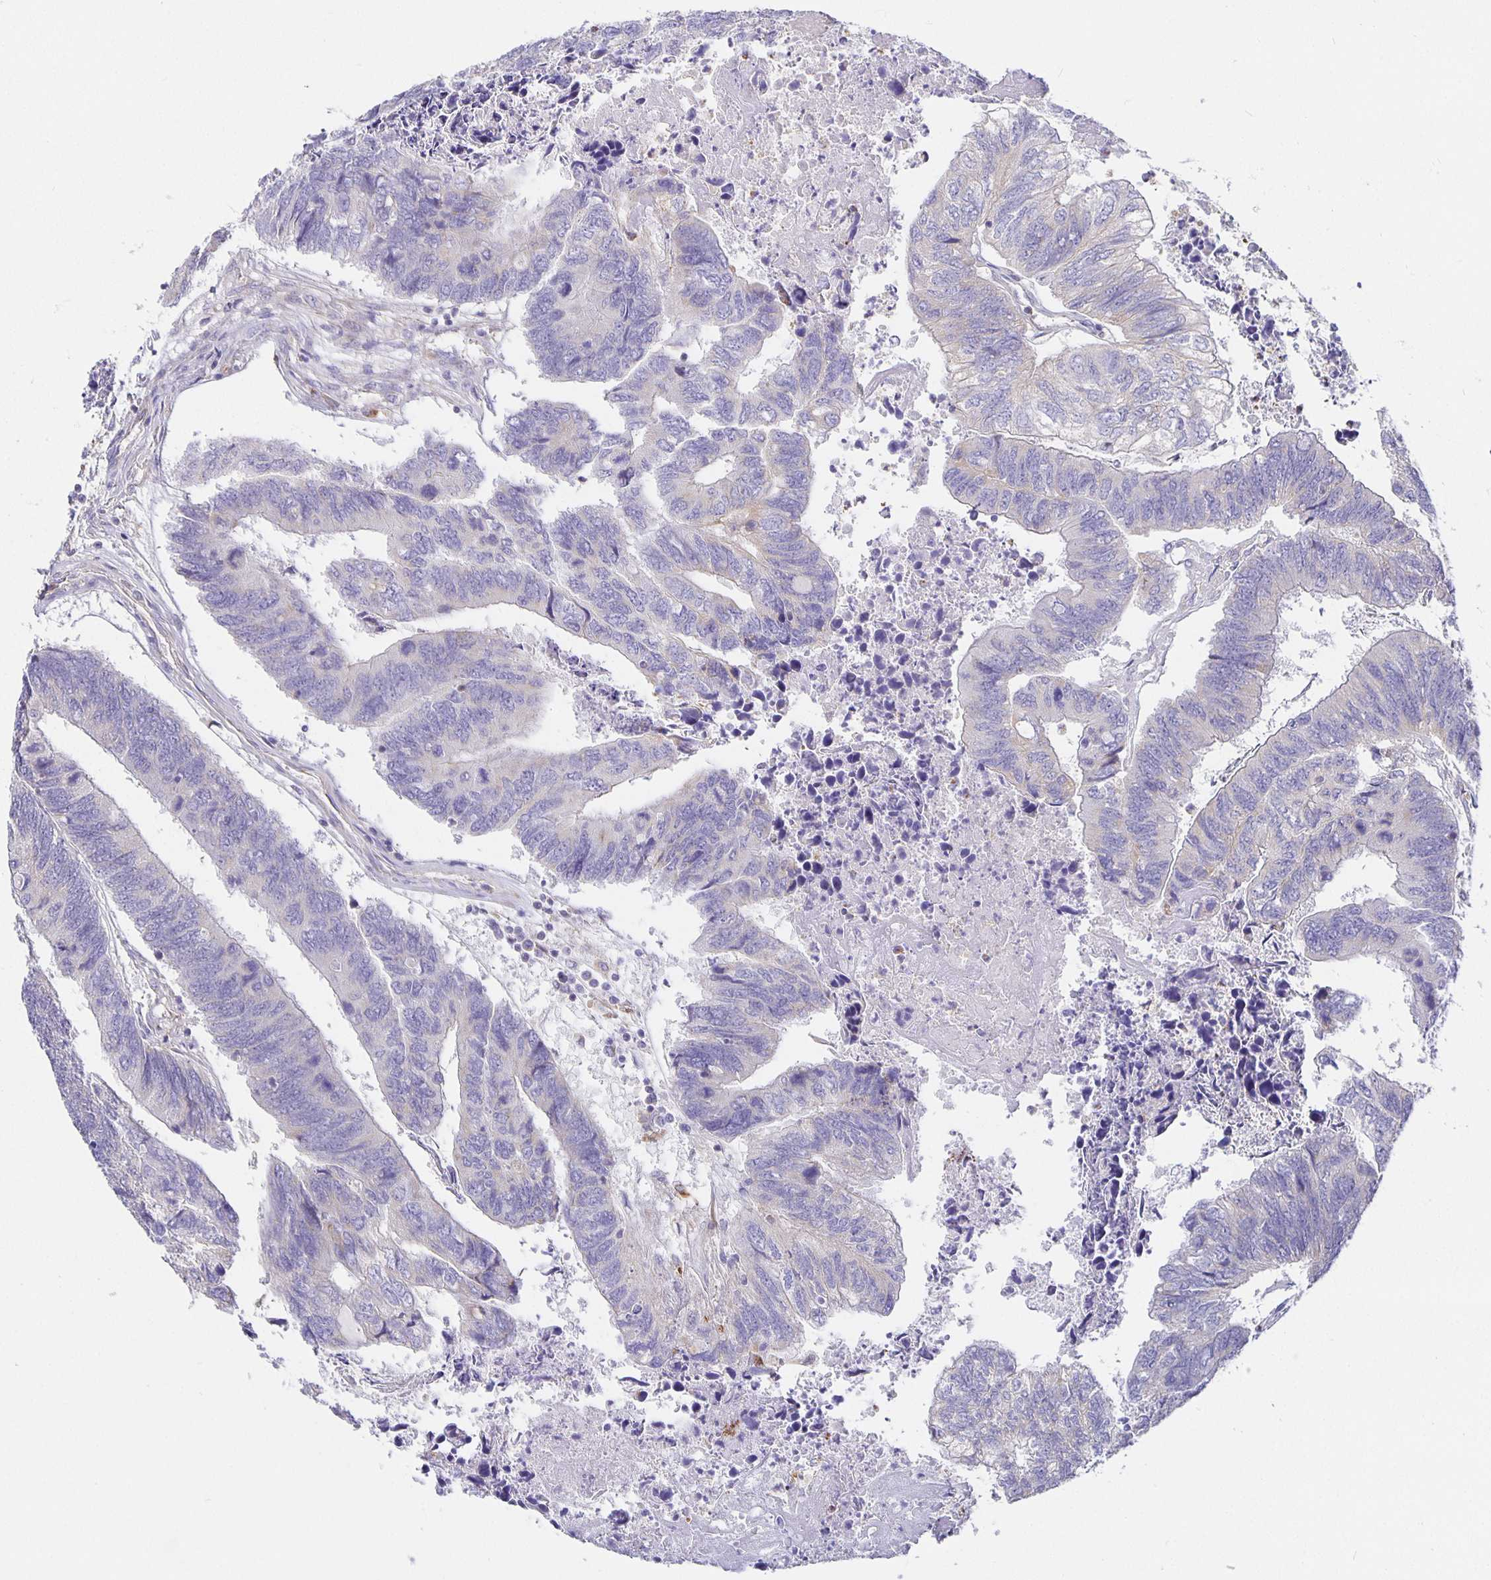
{"staining": {"intensity": "negative", "quantity": "none", "location": "none"}, "tissue": "colorectal cancer", "cell_type": "Tumor cells", "image_type": "cancer", "snomed": [{"axis": "morphology", "description": "Adenocarcinoma, NOS"}, {"axis": "topography", "description": "Colon"}], "caption": "IHC histopathology image of human colorectal adenocarcinoma stained for a protein (brown), which displays no expression in tumor cells.", "gene": "FLRT3", "patient": {"sex": "female", "age": 67}}